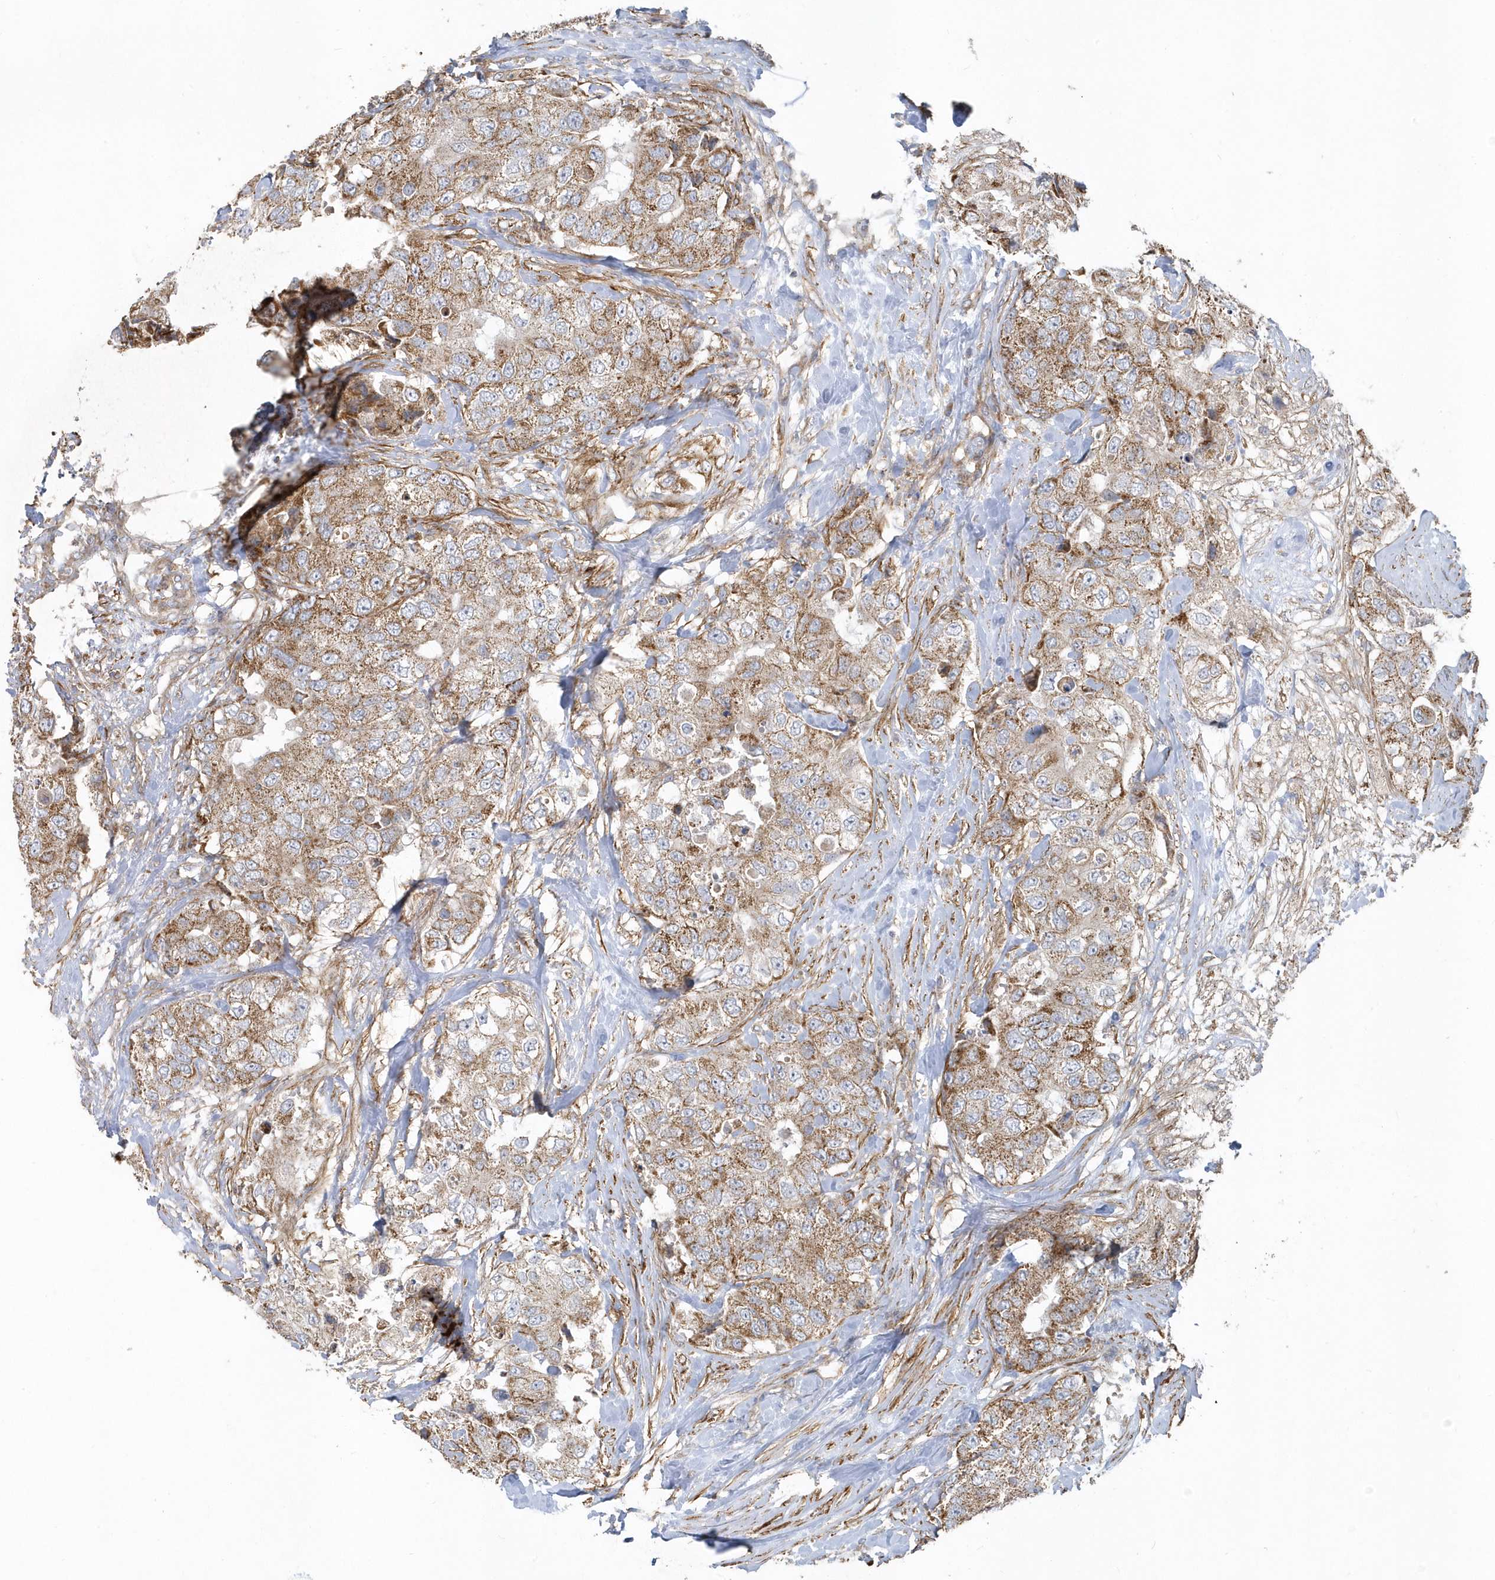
{"staining": {"intensity": "moderate", "quantity": ">75%", "location": "cytoplasmic/membranous"}, "tissue": "breast cancer", "cell_type": "Tumor cells", "image_type": "cancer", "snomed": [{"axis": "morphology", "description": "Duct carcinoma"}, {"axis": "topography", "description": "Breast"}], "caption": "Moderate cytoplasmic/membranous protein staining is appreciated in about >75% of tumor cells in breast cancer (intraductal carcinoma).", "gene": "LEXM", "patient": {"sex": "female", "age": 62}}